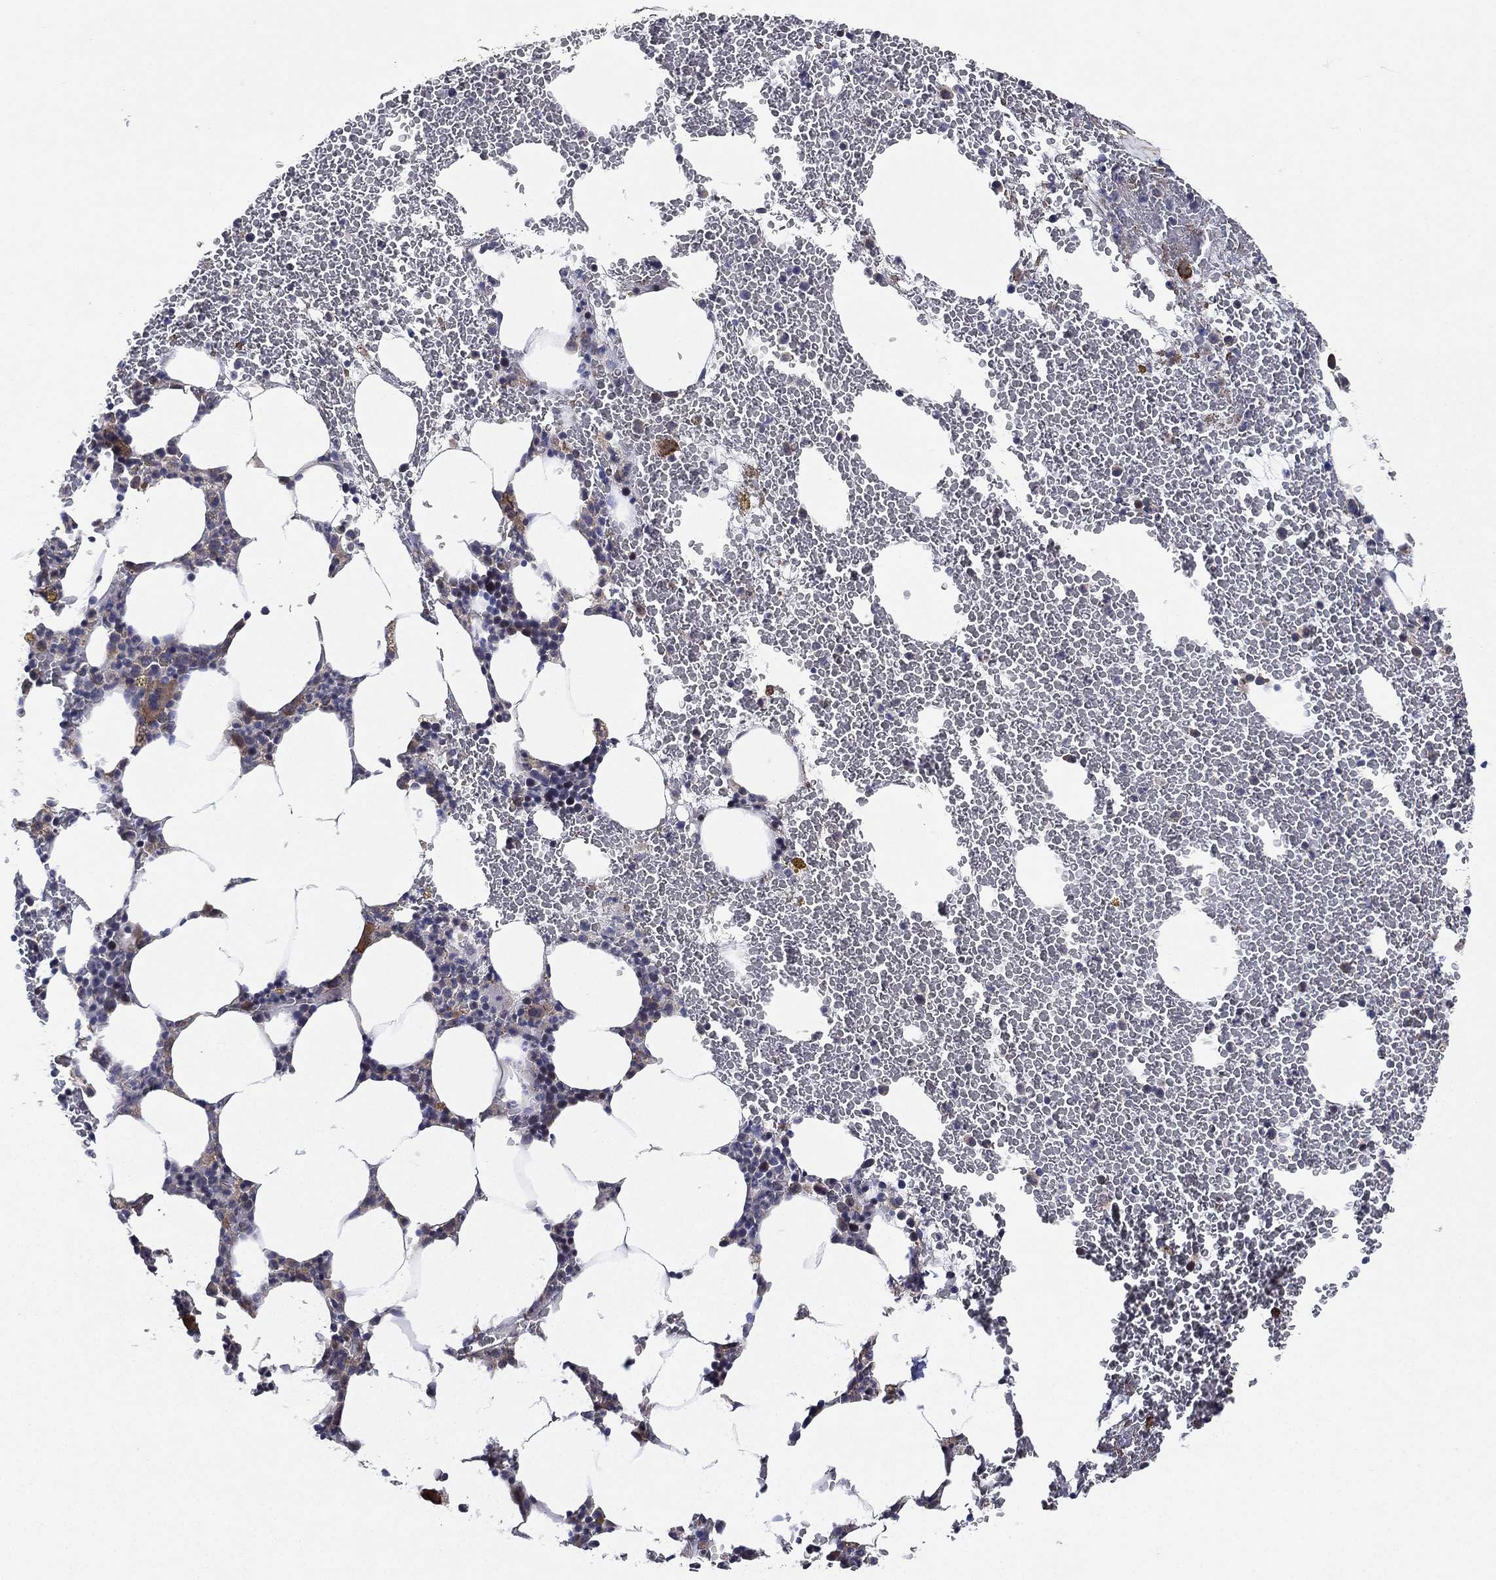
{"staining": {"intensity": "moderate", "quantity": "<25%", "location": "cytoplasmic/membranous"}, "tissue": "bone marrow", "cell_type": "Hematopoietic cells", "image_type": "normal", "snomed": [{"axis": "morphology", "description": "Normal tissue, NOS"}, {"axis": "topography", "description": "Bone marrow"}], "caption": "Protein staining of normal bone marrow demonstrates moderate cytoplasmic/membranous staining in about <25% of hematopoietic cells. (Brightfield microscopy of DAB IHC at high magnification).", "gene": "SMPD3", "patient": {"sex": "female", "age": 67}}